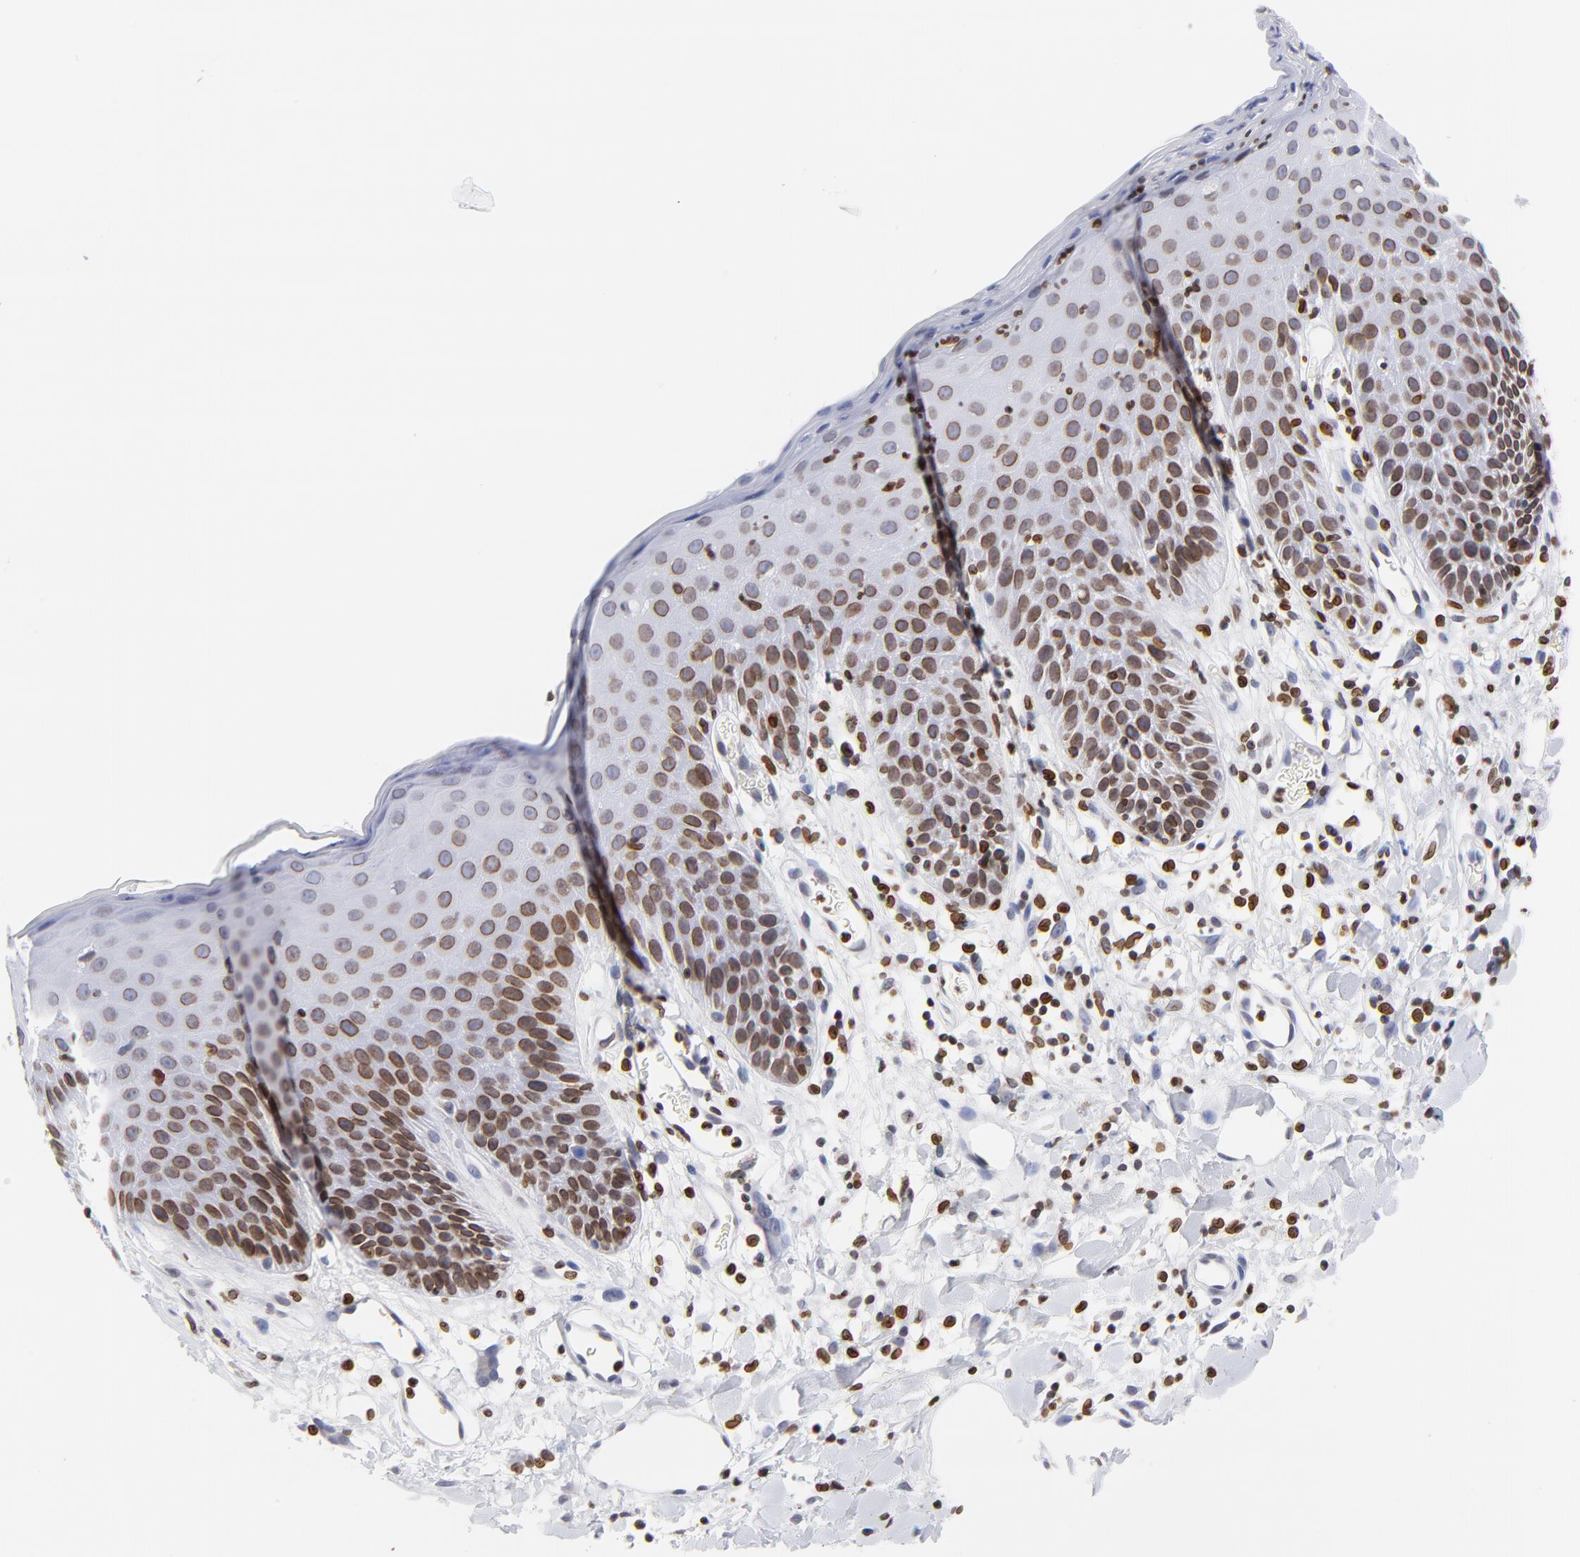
{"staining": {"intensity": "moderate", "quantity": ">75%", "location": "cytoplasmic/membranous,nuclear"}, "tissue": "skin", "cell_type": "Epidermal cells", "image_type": "normal", "snomed": [{"axis": "morphology", "description": "Normal tissue, NOS"}, {"axis": "topography", "description": "Vulva"}, {"axis": "topography", "description": "Peripheral nerve tissue"}], "caption": "Immunohistochemical staining of unremarkable human skin reveals moderate cytoplasmic/membranous,nuclear protein positivity in approximately >75% of epidermal cells.", "gene": "THAP7", "patient": {"sex": "female", "age": 68}}